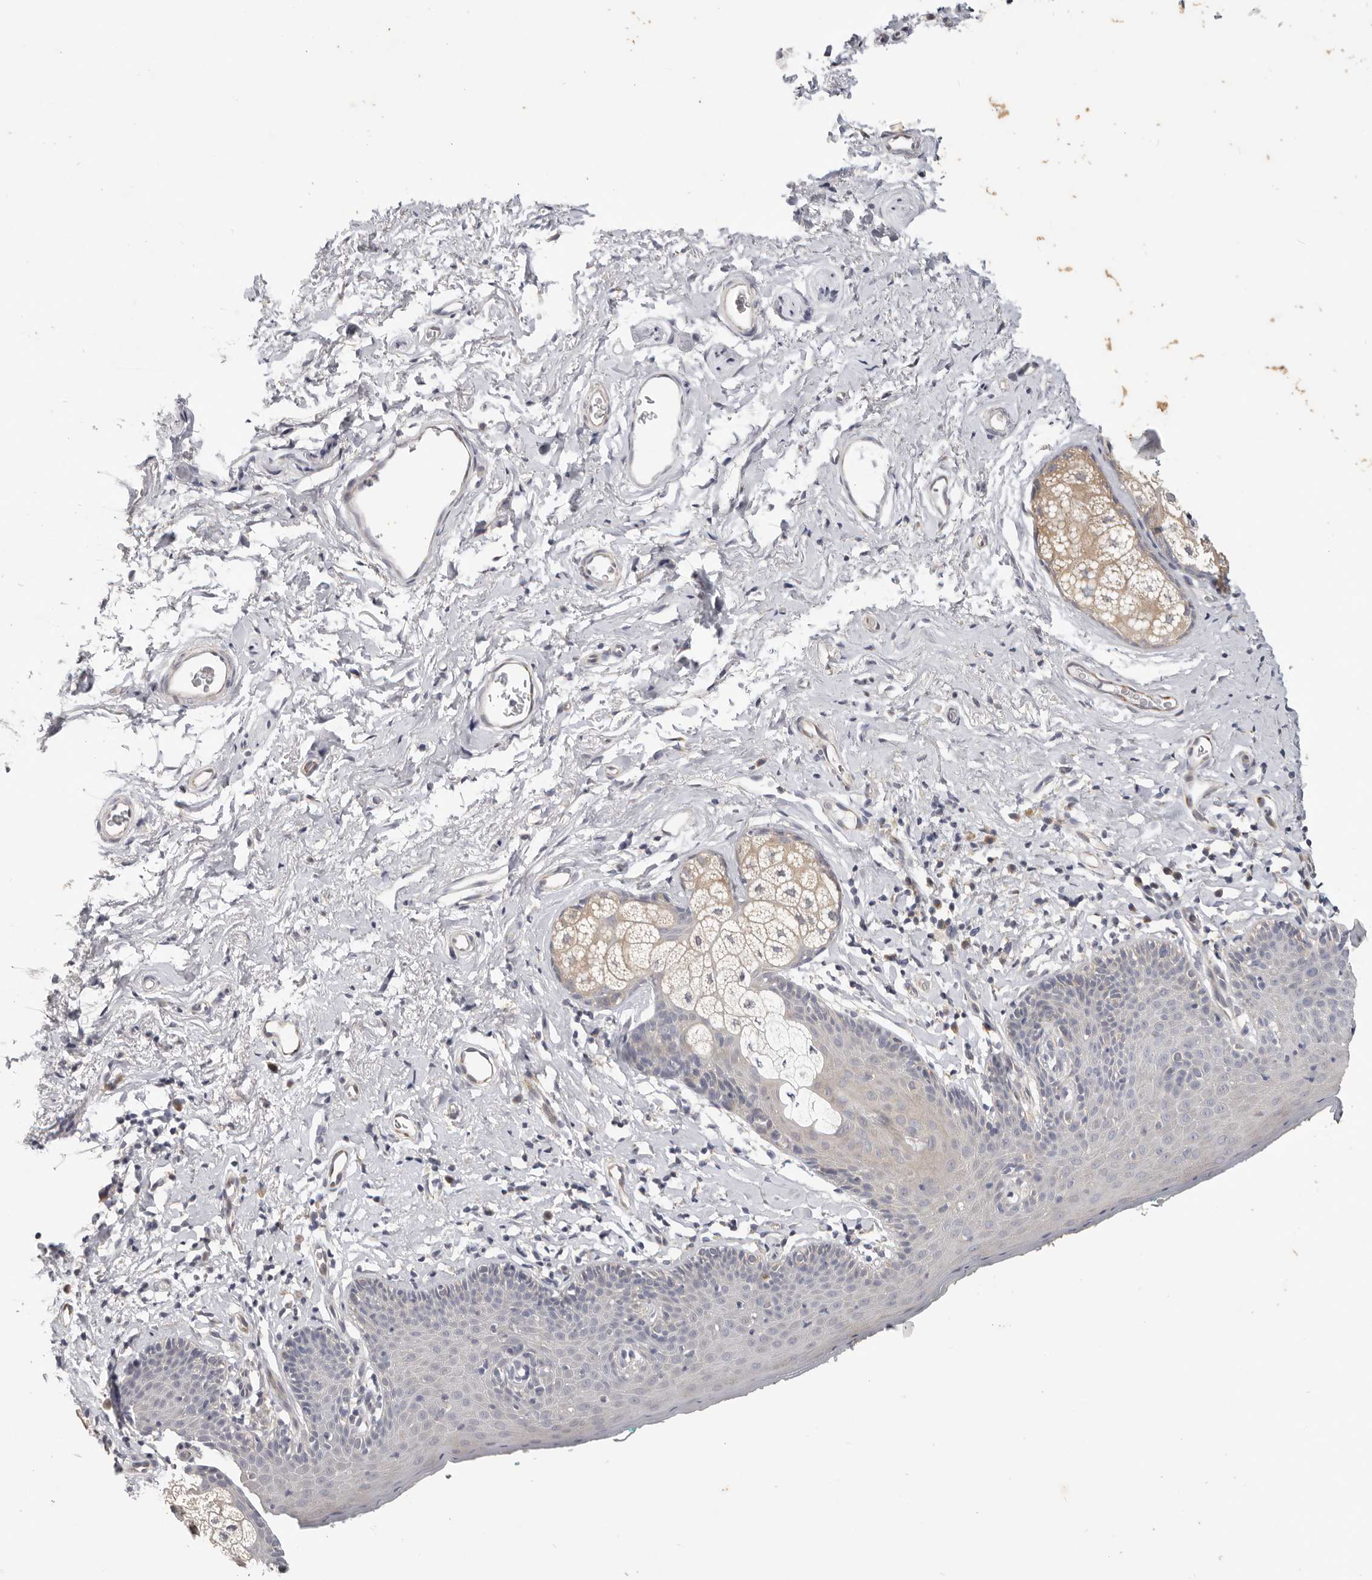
{"staining": {"intensity": "weak", "quantity": "<25%", "location": "cytoplasmic/membranous"}, "tissue": "skin", "cell_type": "Epidermal cells", "image_type": "normal", "snomed": [{"axis": "morphology", "description": "Normal tissue, NOS"}, {"axis": "topography", "description": "Vulva"}], "caption": "Epidermal cells are negative for protein expression in normal human skin. (DAB immunohistochemistry (IHC) visualized using brightfield microscopy, high magnification).", "gene": "WDR77", "patient": {"sex": "female", "age": 66}}